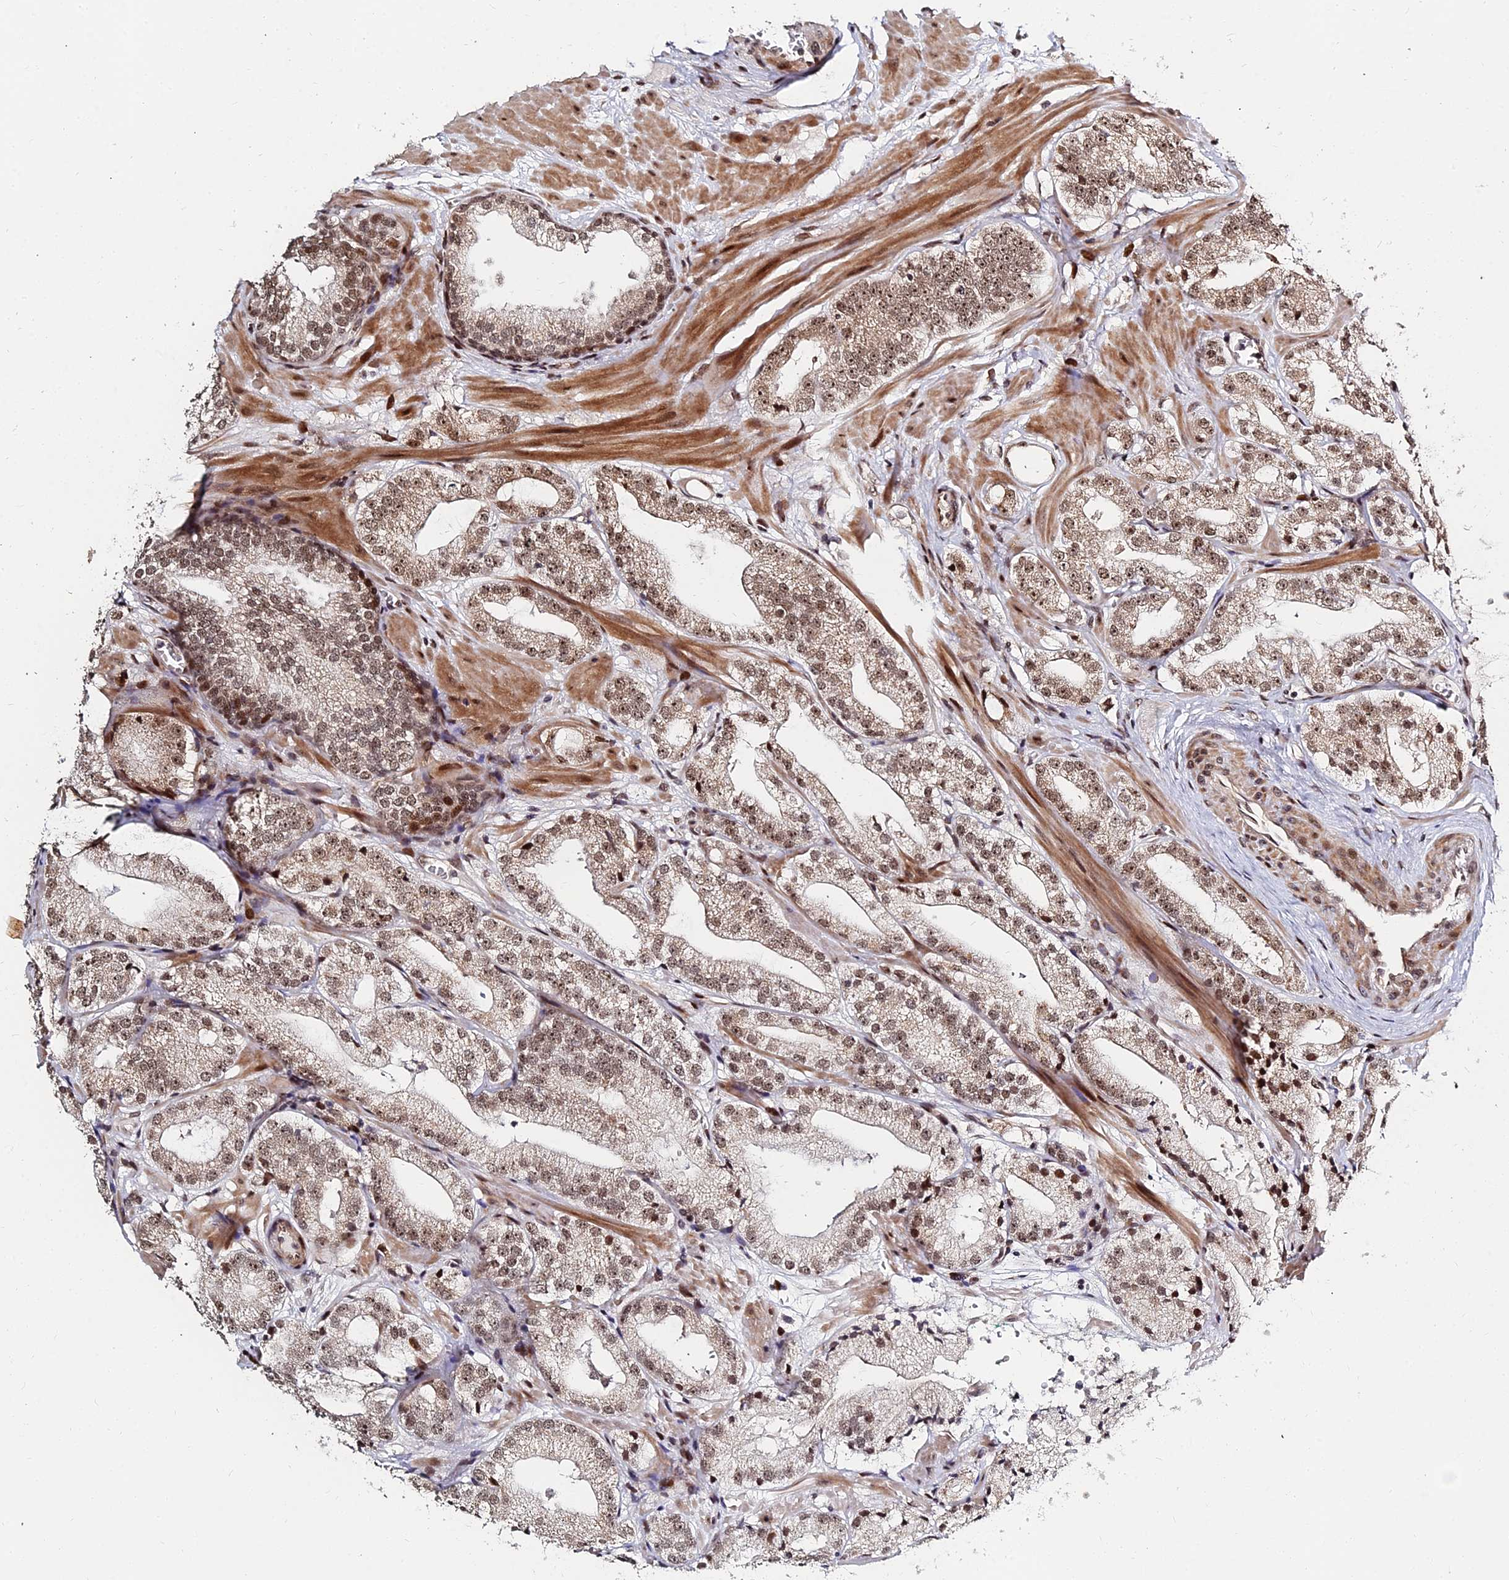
{"staining": {"intensity": "moderate", "quantity": ">75%", "location": "cytoplasmic/membranous,nuclear"}, "tissue": "prostate cancer", "cell_type": "Tumor cells", "image_type": "cancer", "snomed": [{"axis": "morphology", "description": "Adenocarcinoma, Low grade"}, {"axis": "topography", "description": "Prostate"}], "caption": "A brown stain highlights moderate cytoplasmic/membranous and nuclear expression of a protein in prostate low-grade adenocarcinoma tumor cells.", "gene": "ABCA2", "patient": {"sex": "male", "age": 60}}